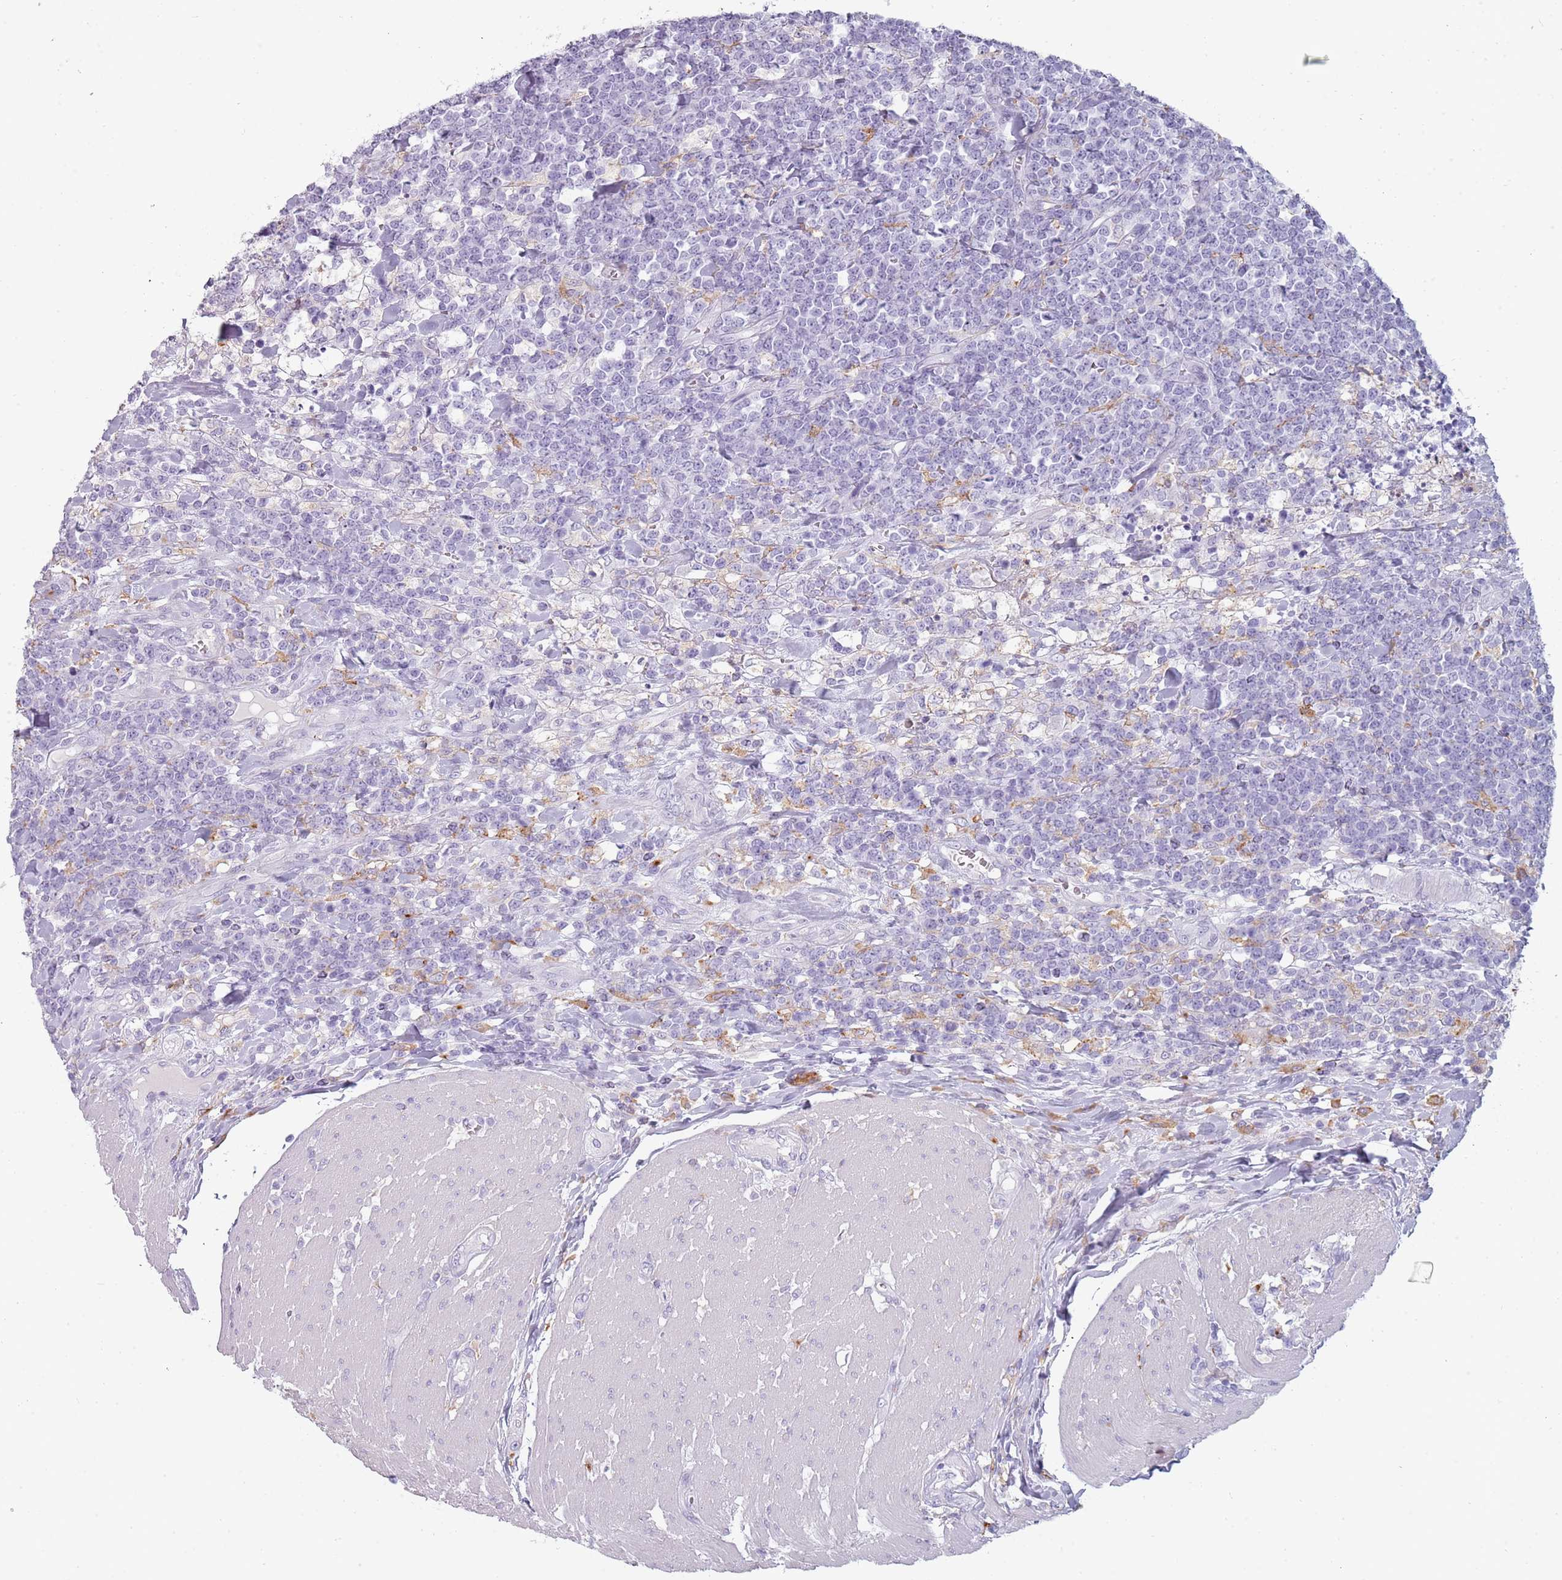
{"staining": {"intensity": "negative", "quantity": "none", "location": "none"}, "tissue": "lymphoma", "cell_type": "Tumor cells", "image_type": "cancer", "snomed": [{"axis": "morphology", "description": "Malignant lymphoma, non-Hodgkin's type, High grade"}, {"axis": "topography", "description": "Small intestine"}], "caption": "Lymphoma stained for a protein using immunohistochemistry (IHC) reveals no staining tumor cells.", "gene": "COLEC12", "patient": {"sex": "male", "age": 8}}